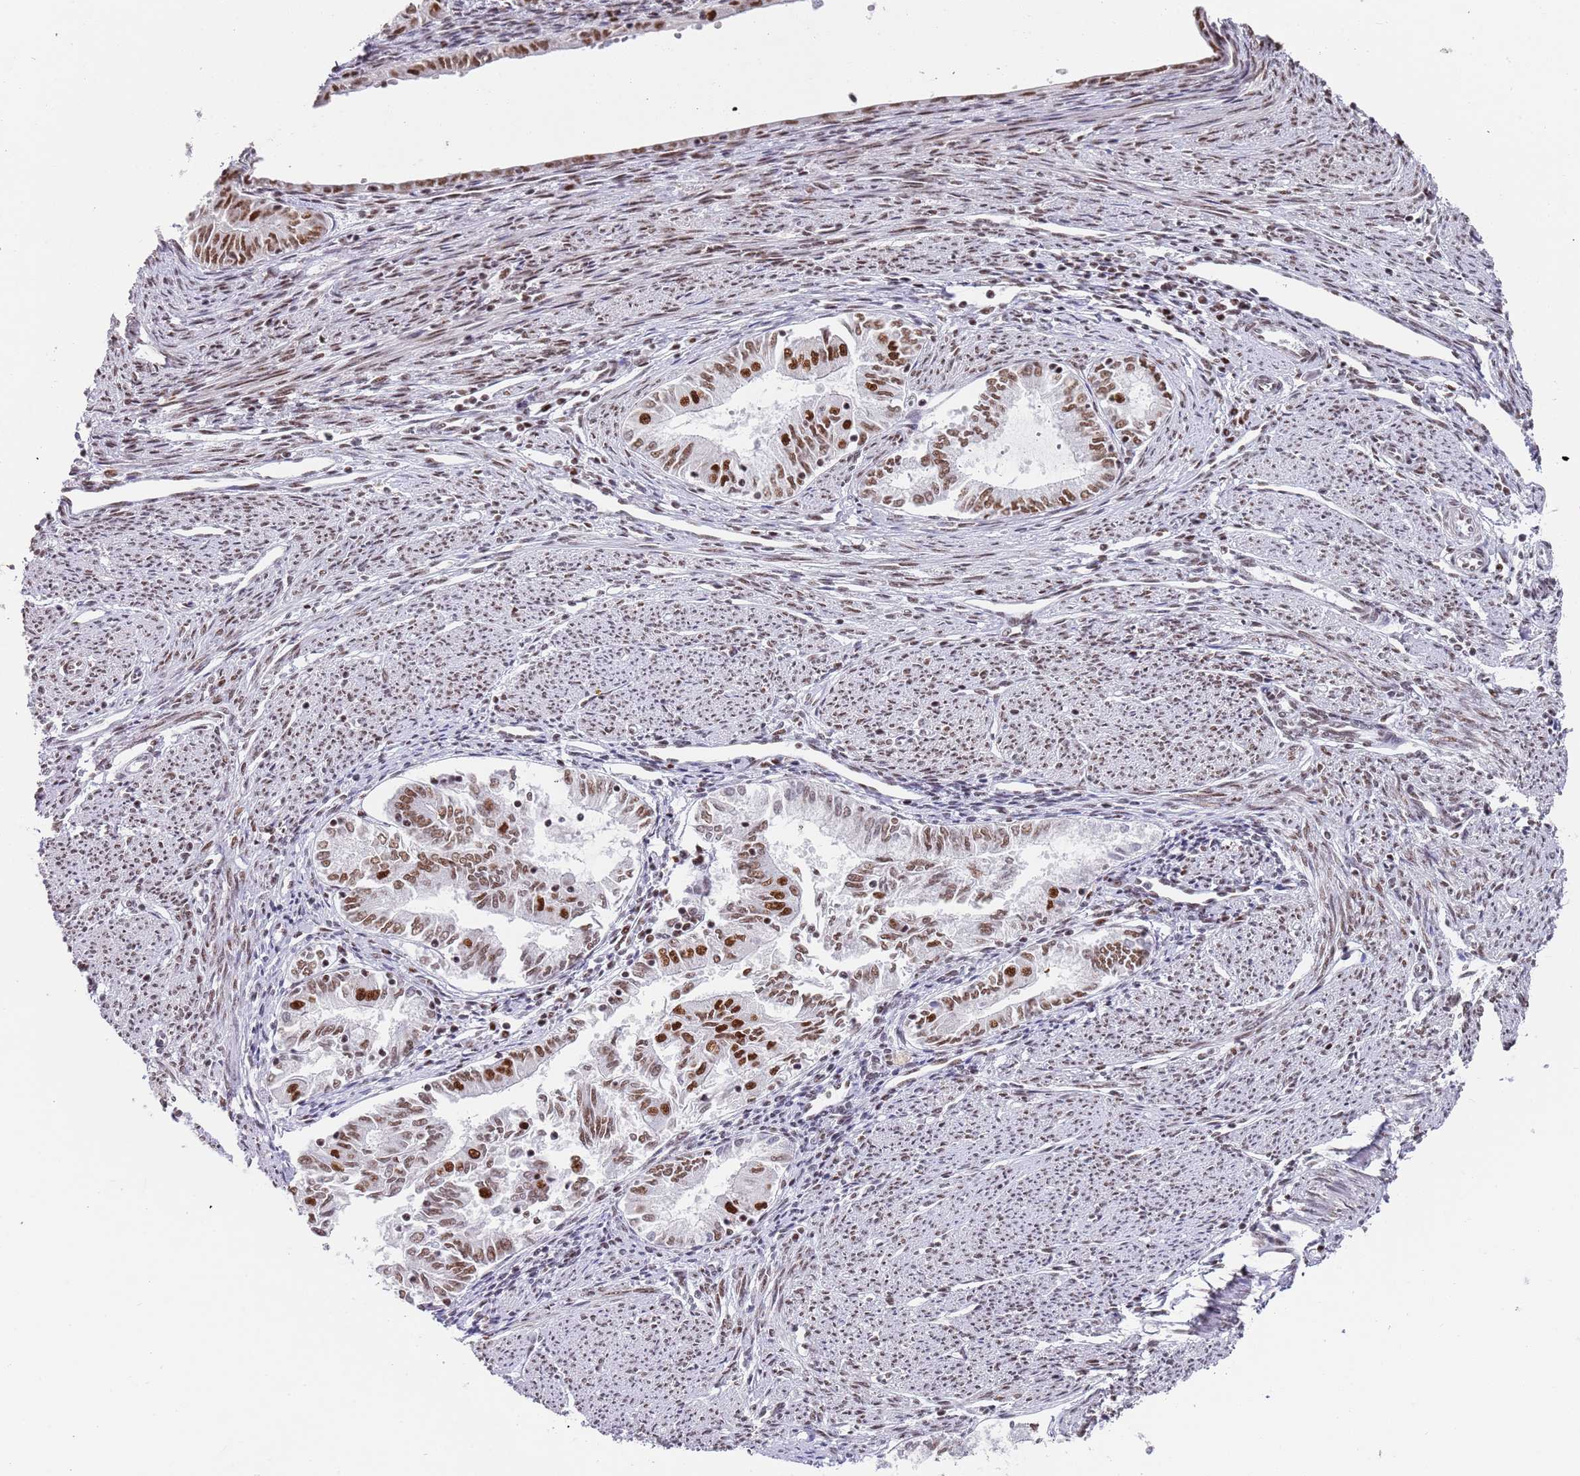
{"staining": {"intensity": "strong", "quantity": ">75%", "location": "nuclear"}, "tissue": "endometrial cancer", "cell_type": "Tumor cells", "image_type": "cancer", "snomed": [{"axis": "morphology", "description": "Adenocarcinoma, NOS"}, {"axis": "topography", "description": "Endometrium"}], "caption": "Immunohistochemistry histopathology image of human adenocarcinoma (endometrial) stained for a protein (brown), which reveals high levels of strong nuclear positivity in approximately >75% of tumor cells.", "gene": "AKAP8L", "patient": {"sex": "female", "age": 79}}